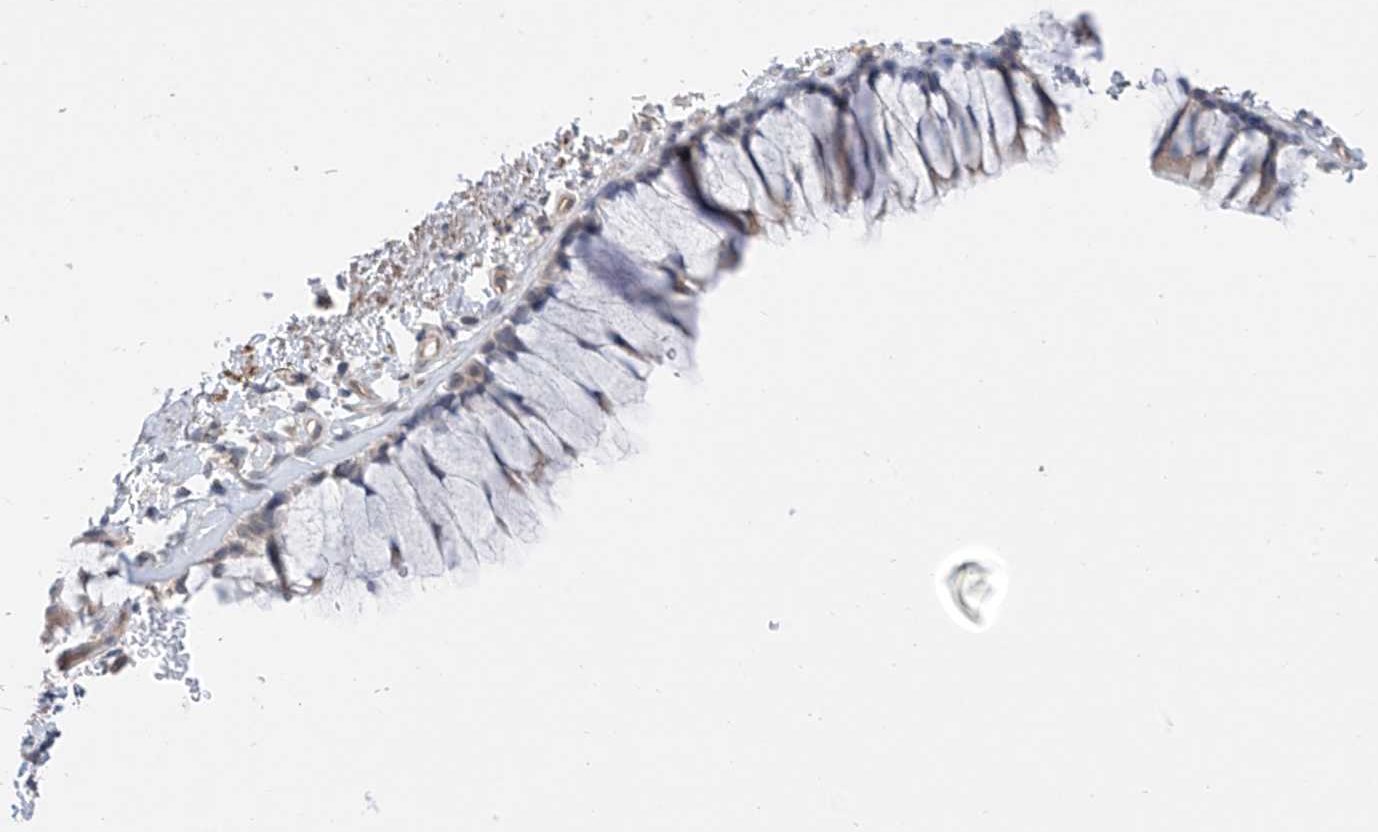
{"staining": {"intensity": "negative", "quantity": "none", "location": "none"}, "tissue": "bronchus", "cell_type": "Respiratory epithelial cells", "image_type": "normal", "snomed": [{"axis": "morphology", "description": "Normal tissue, NOS"}, {"axis": "topography", "description": "Cartilage tissue"}, {"axis": "topography", "description": "Bronchus"}], "caption": "Immunohistochemistry (IHC) micrograph of unremarkable bronchus: human bronchus stained with DAB demonstrates no significant protein staining in respiratory epithelial cells.", "gene": "ABLIM2", "patient": {"sex": "female", "age": 73}}